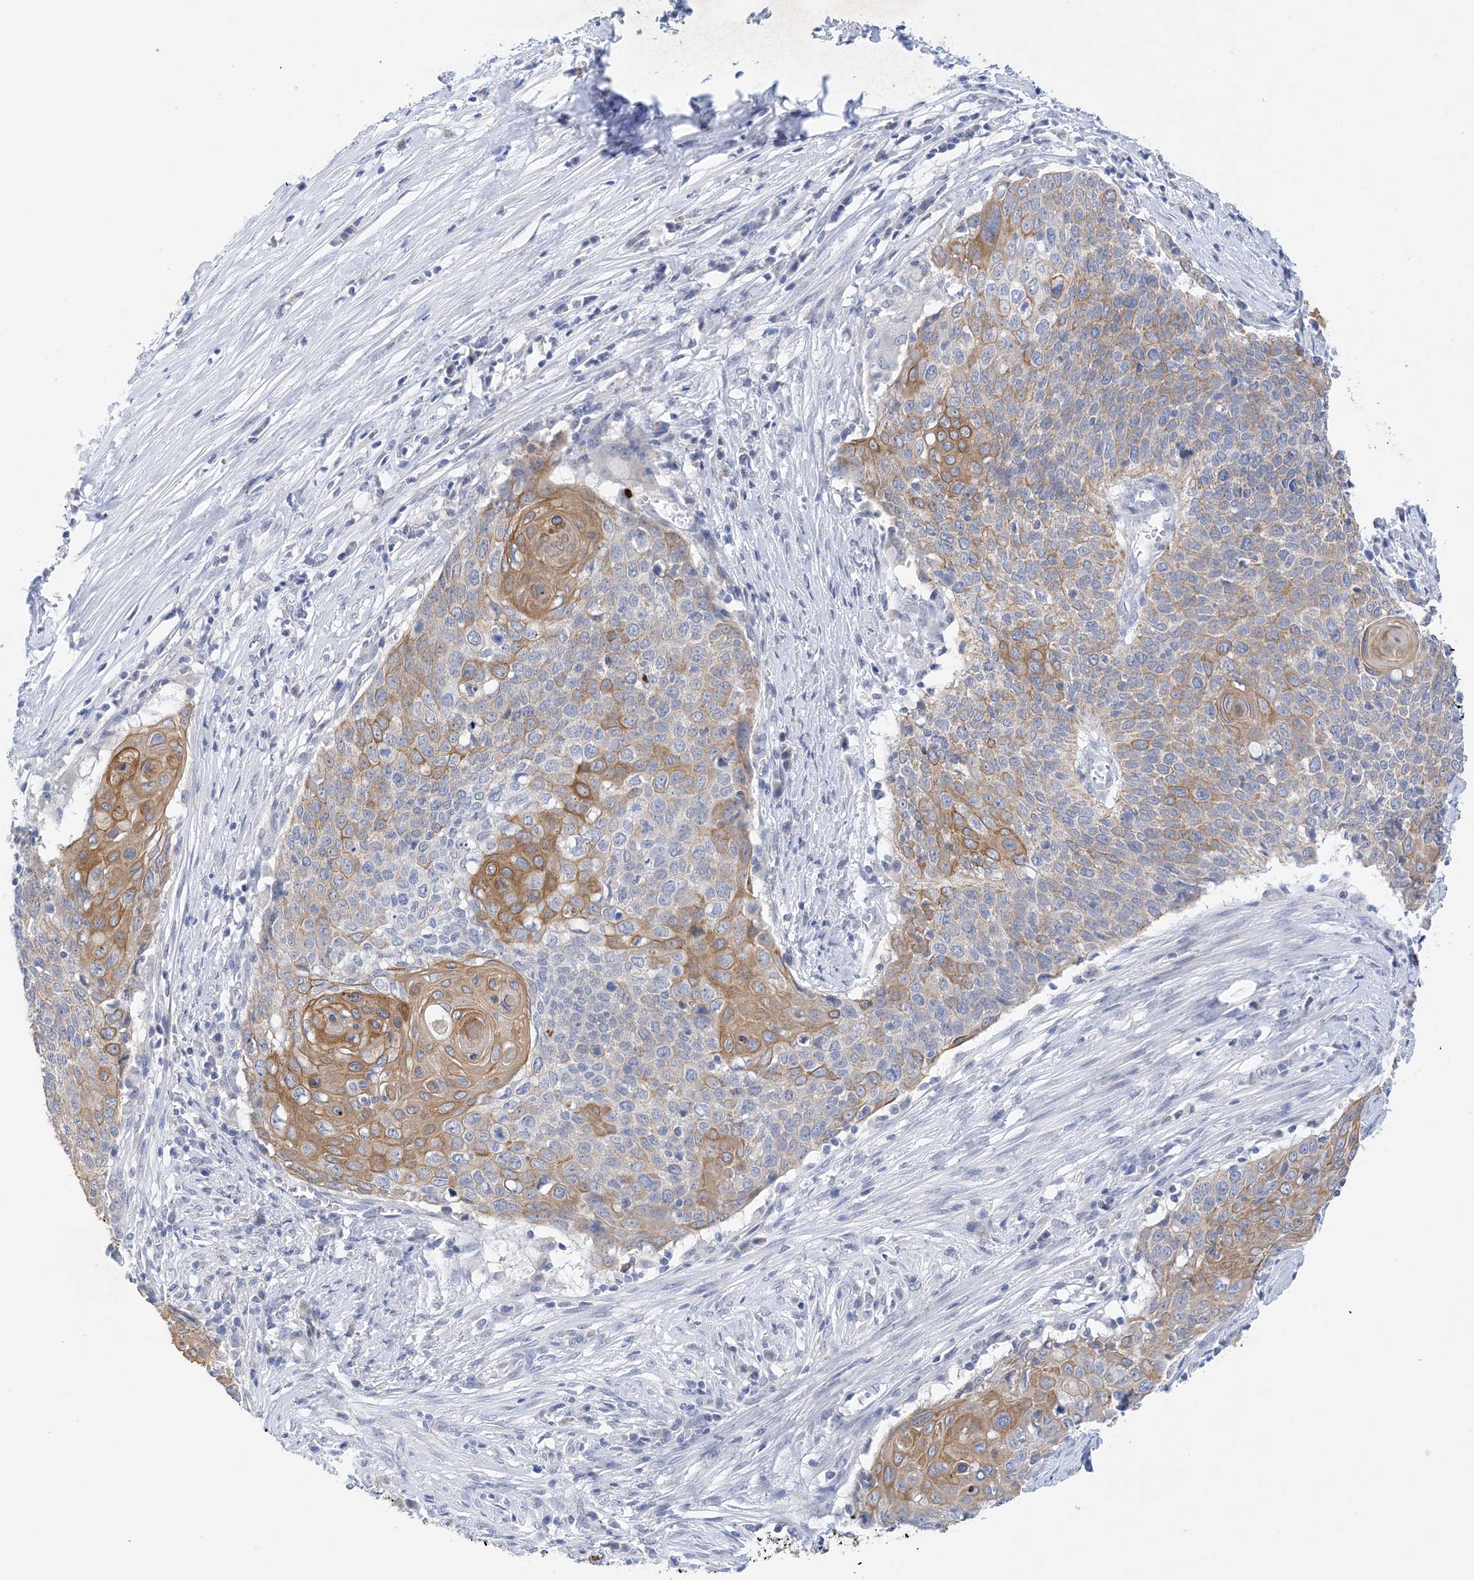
{"staining": {"intensity": "moderate", "quantity": "25%-75%", "location": "cytoplasmic/membranous"}, "tissue": "cervical cancer", "cell_type": "Tumor cells", "image_type": "cancer", "snomed": [{"axis": "morphology", "description": "Squamous cell carcinoma, NOS"}, {"axis": "topography", "description": "Cervix"}], "caption": "Immunohistochemical staining of human squamous cell carcinoma (cervical) reveals medium levels of moderate cytoplasmic/membranous protein positivity in about 25%-75% of tumor cells.", "gene": "PLK4", "patient": {"sex": "female", "age": 39}}